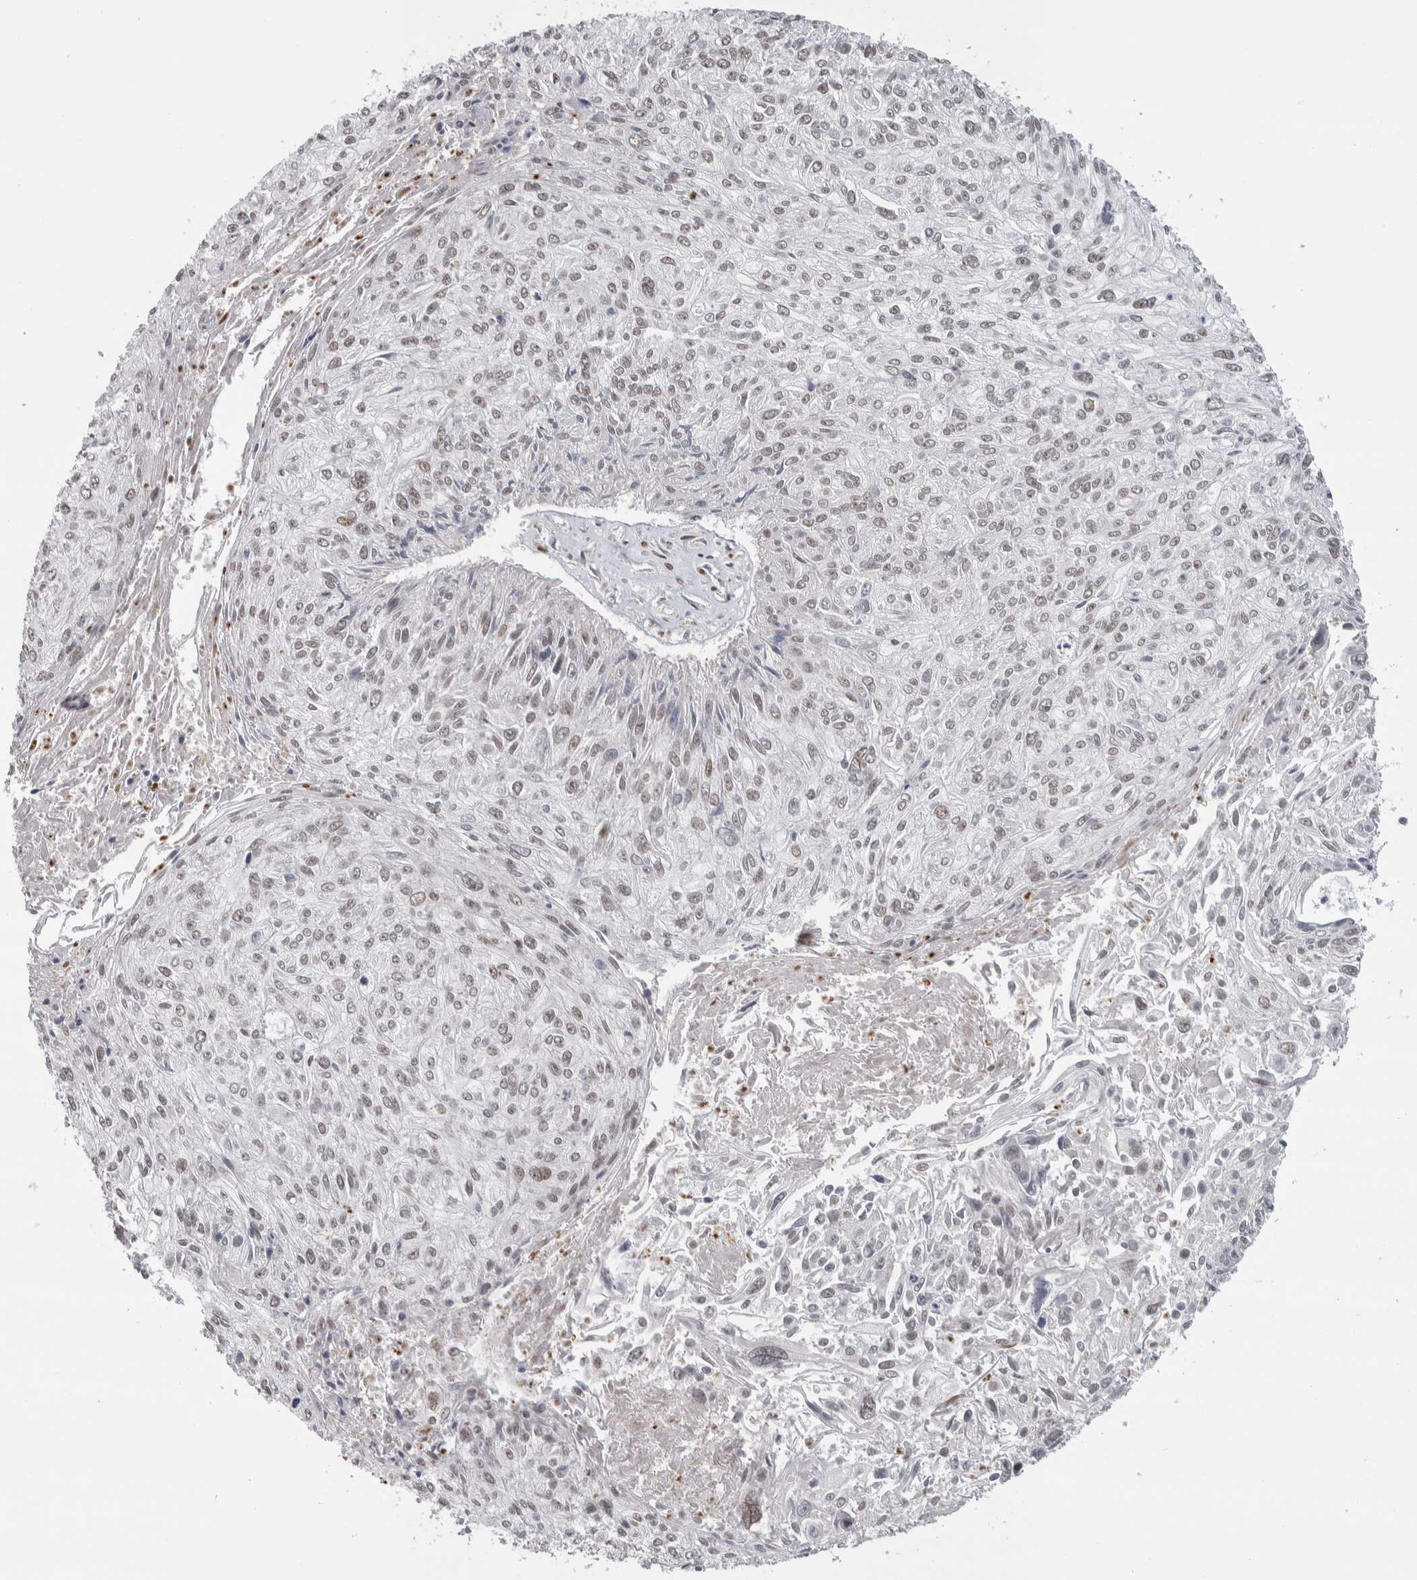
{"staining": {"intensity": "strong", "quantity": "<25%", "location": "nuclear"}, "tissue": "cervical cancer", "cell_type": "Tumor cells", "image_type": "cancer", "snomed": [{"axis": "morphology", "description": "Squamous cell carcinoma, NOS"}, {"axis": "topography", "description": "Cervix"}], "caption": "This is an image of IHC staining of cervical cancer (squamous cell carcinoma), which shows strong expression in the nuclear of tumor cells.", "gene": "HEXIM2", "patient": {"sex": "female", "age": 51}}